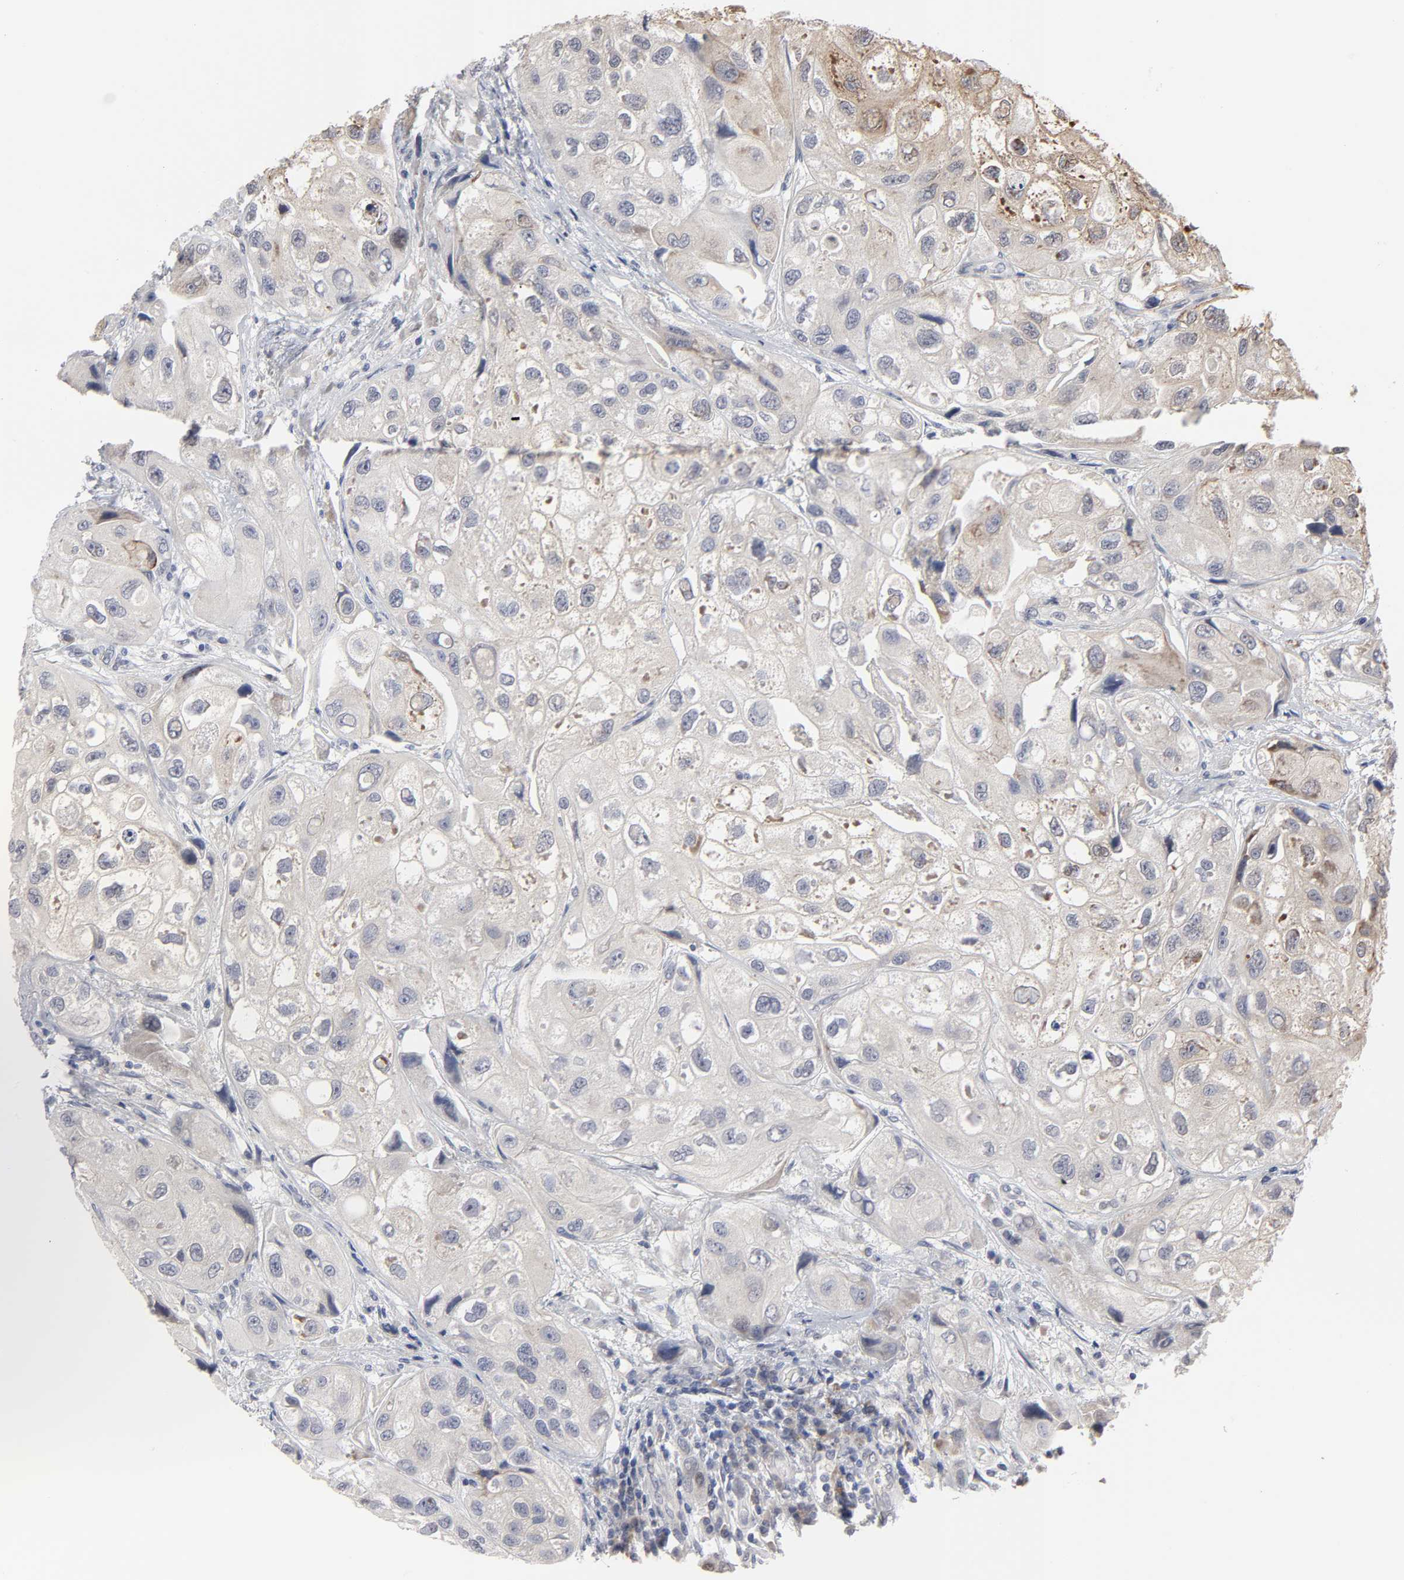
{"staining": {"intensity": "moderate", "quantity": "25%-75%", "location": "cytoplasmic/membranous"}, "tissue": "urothelial cancer", "cell_type": "Tumor cells", "image_type": "cancer", "snomed": [{"axis": "morphology", "description": "Urothelial carcinoma, High grade"}, {"axis": "topography", "description": "Urinary bladder"}], "caption": "A high-resolution photomicrograph shows immunohistochemistry (IHC) staining of urothelial cancer, which reveals moderate cytoplasmic/membranous expression in approximately 25%-75% of tumor cells. Nuclei are stained in blue.", "gene": "HNF4A", "patient": {"sex": "female", "age": 64}}